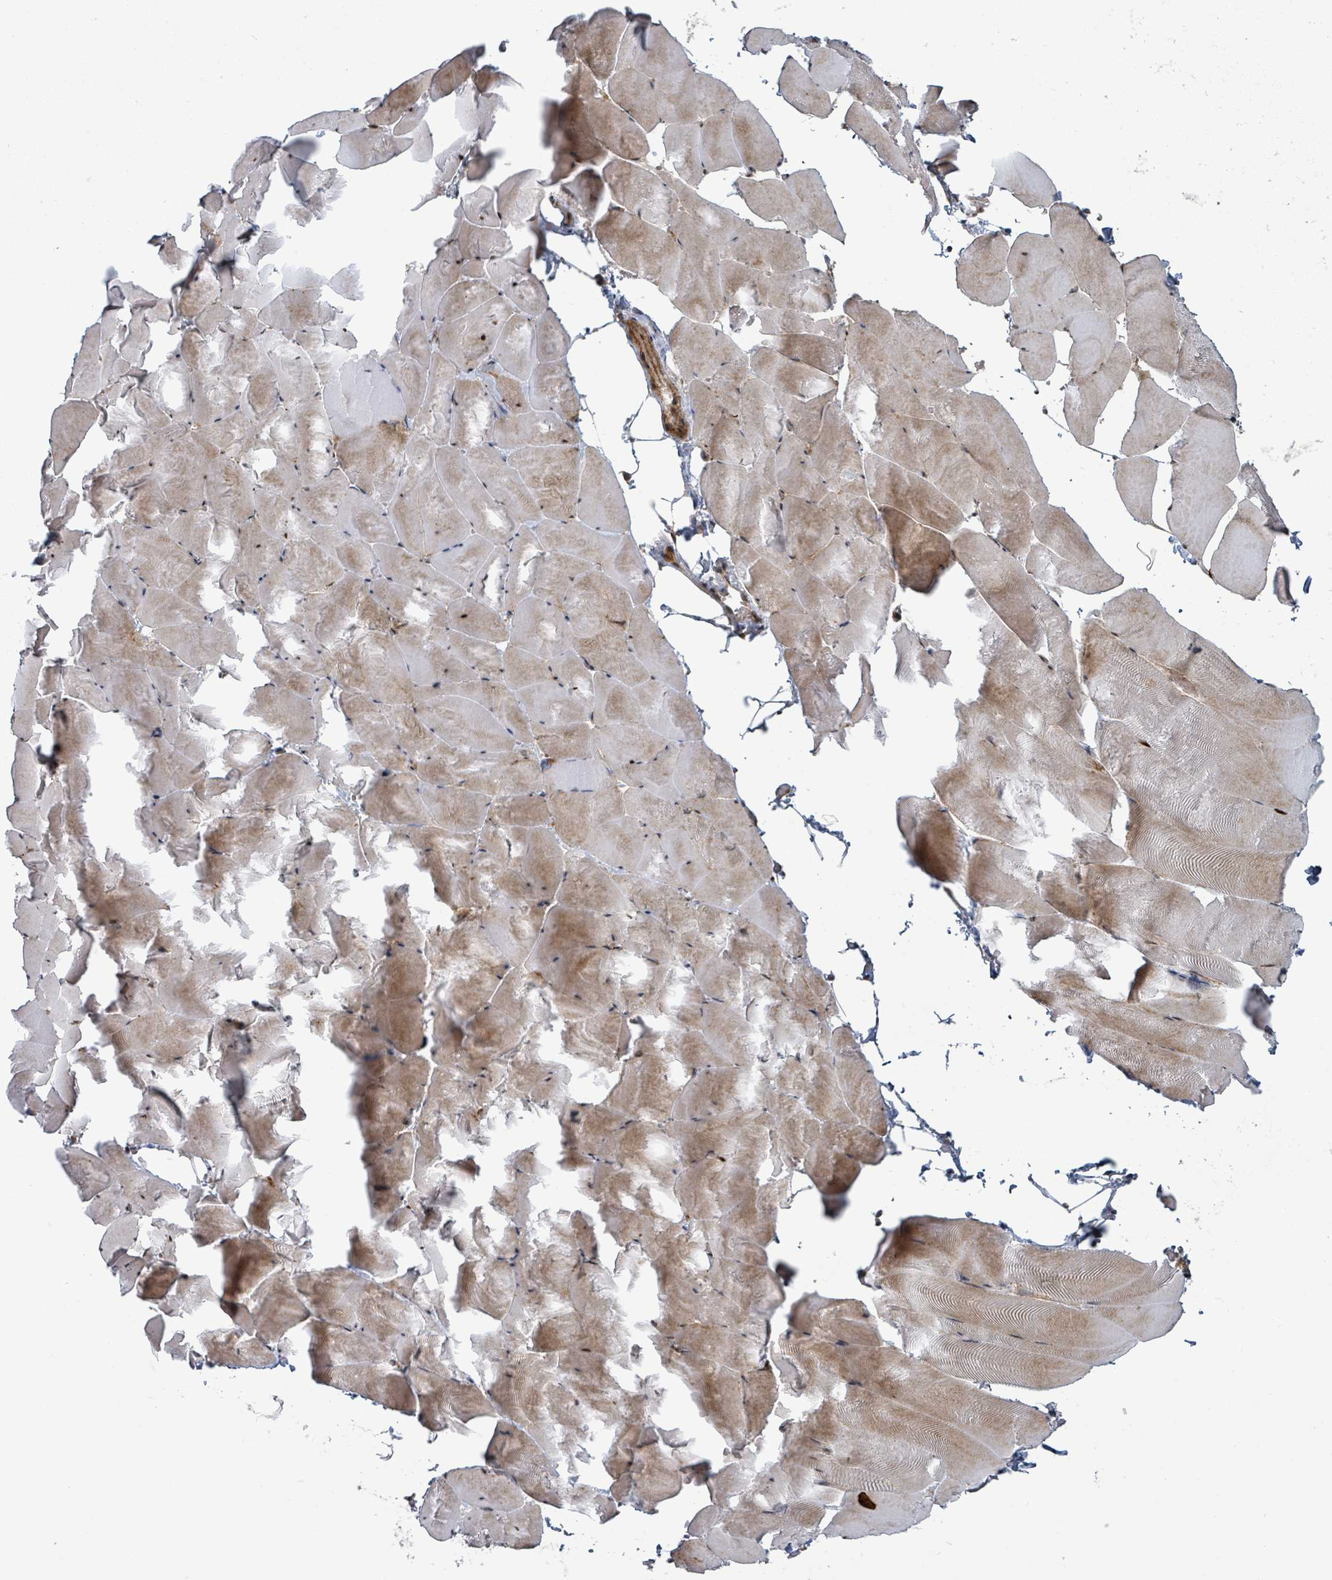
{"staining": {"intensity": "moderate", "quantity": ">75%", "location": "cytoplasmic/membranous,nuclear"}, "tissue": "skeletal muscle", "cell_type": "Myocytes", "image_type": "normal", "snomed": [{"axis": "morphology", "description": "Normal tissue, NOS"}, {"axis": "topography", "description": "Skeletal muscle"}], "caption": "Immunohistochemistry photomicrograph of normal skeletal muscle: human skeletal muscle stained using IHC reveals medium levels of moderate protein expression localized specifically in the cytoplasmic/membranous,nuclear of myocytes, appearing as a cytoplasmic/membranous,nuclear brown color.", "gene": "GTF3C1", "patient": {"sex": "female", "age": 64}}